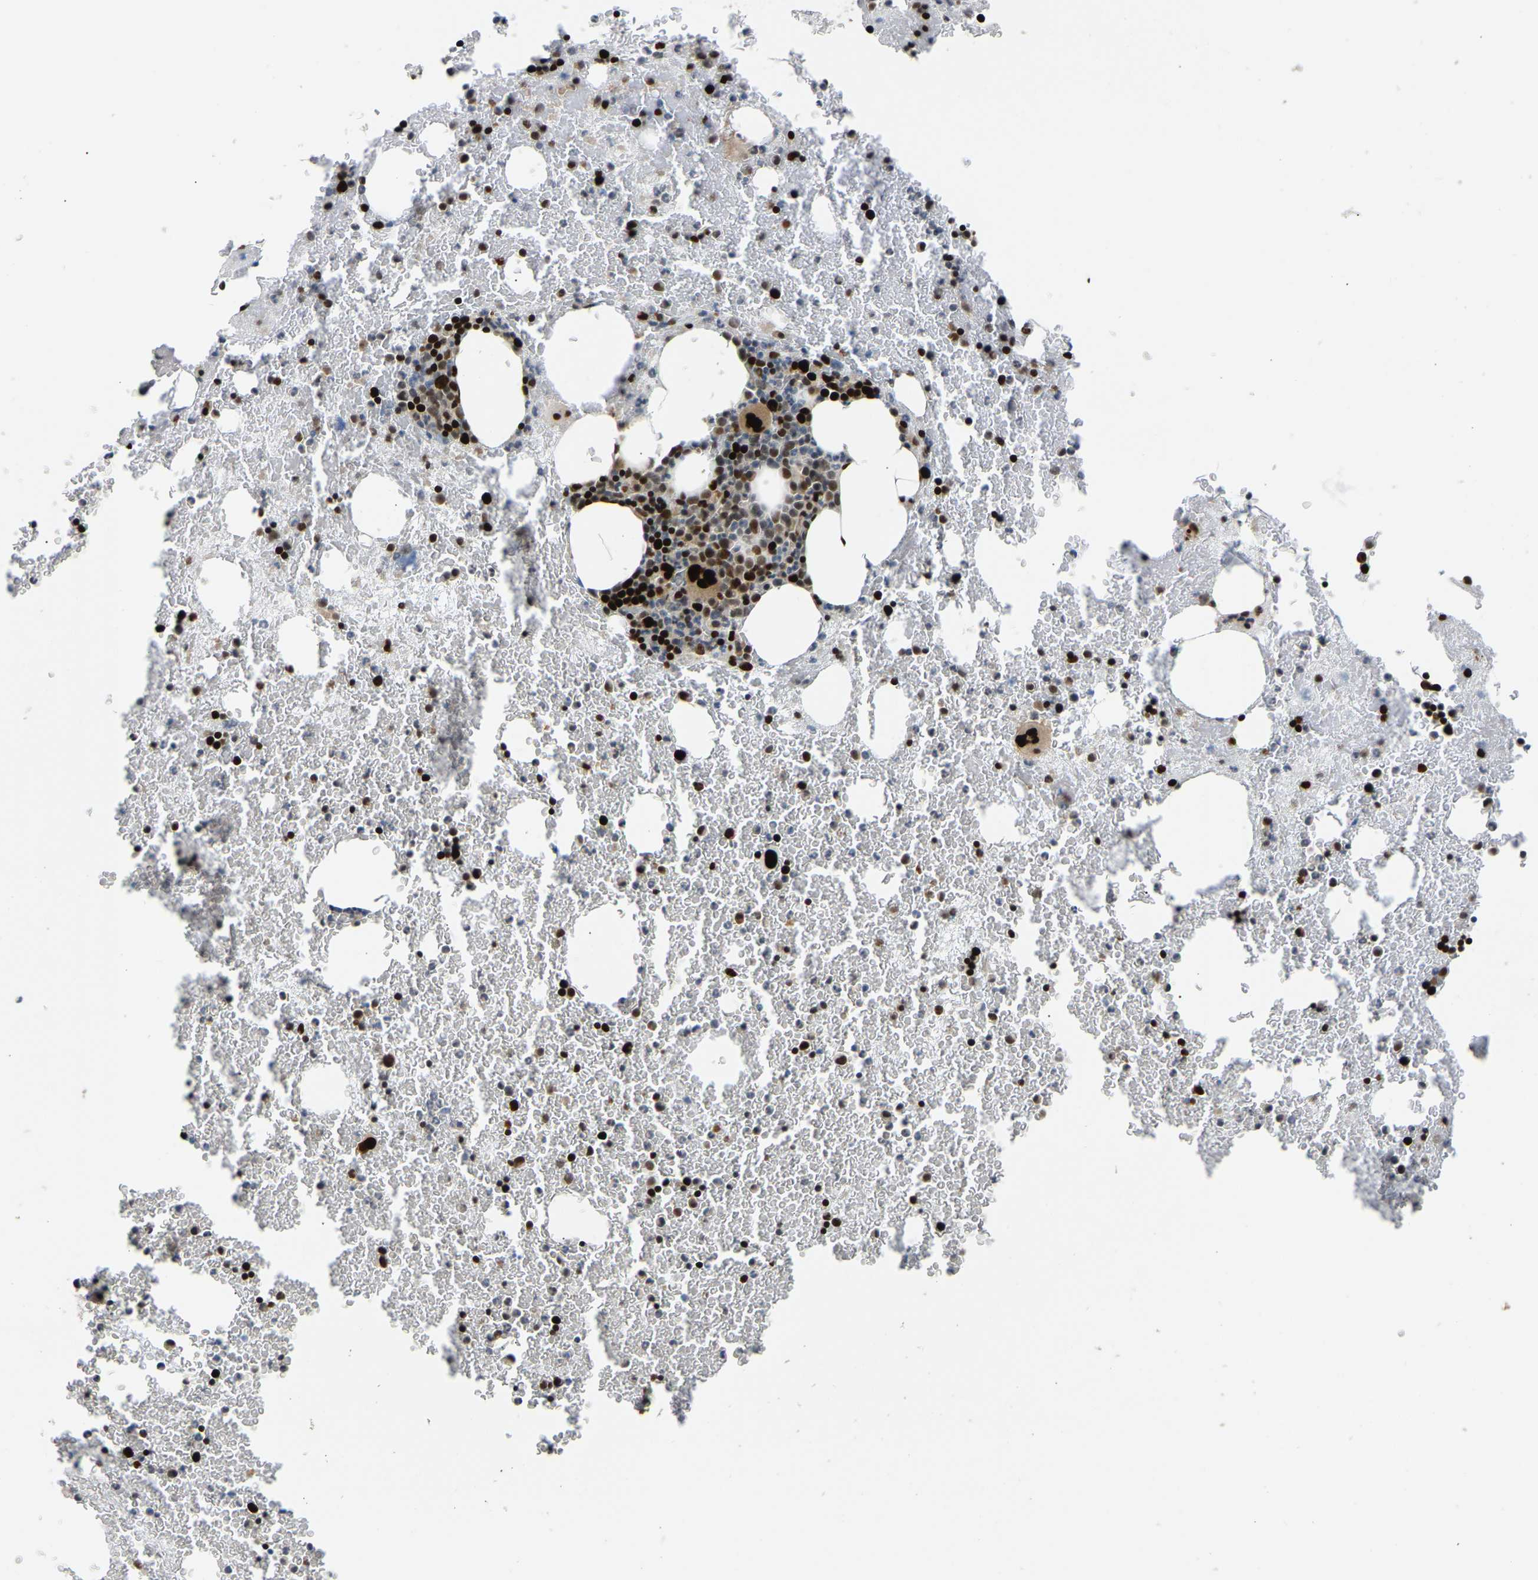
{"staining": {"intensity": "strong", "quantity": "25%-75%", "location": "nuclear"}, "tissue": "bone marrow", "cell_type": "Hematopoietic cells", "image_type": "normal", "snomed": [{"axis": "morphology", "description": "Normal tissue, NOS"}, {"axis": "morphology", "description": "Inflammation, NOS"}, {"axis": "topography", "description": "Bone marrow"}], "caption": "This is an image of IHC staining of benign bone marrow, which shows strong positivity in the nuclear of hematopoietic cells.", "gene": "SSBP2", "patient": {"sex": "male", "age": 63}}